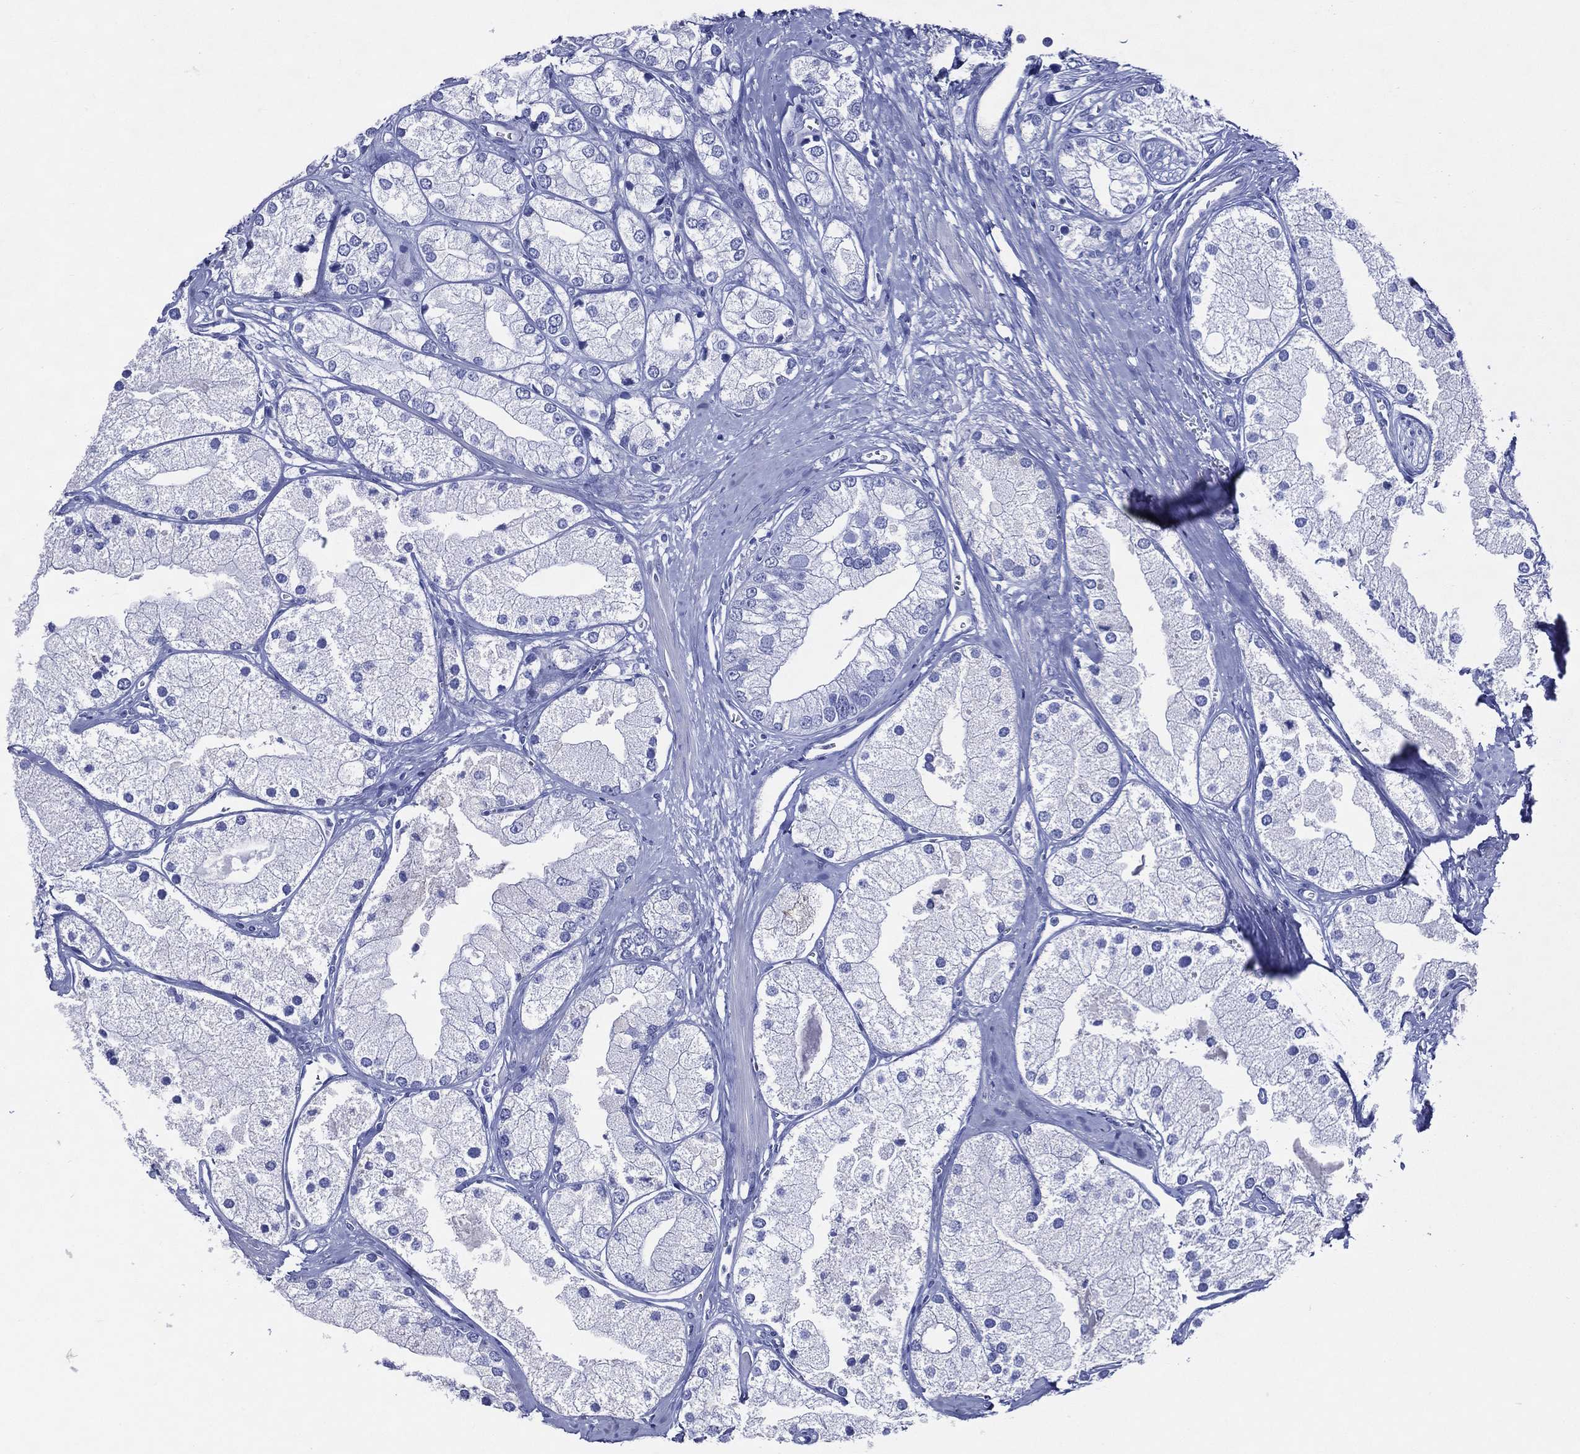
{"staining": {"intensity": "negative", "quantity": "none", "location": "none"}, "tissue": "prostate cancer", "cell_type": "Tumor cells", "image_type": "cancer", "snomed": [{"axis": "morphology", "description": "Adenocarcinoma, NOS"}, {"axis": "topography", "description": "Prostate and seminal vesicle, NOS"}, {"axis": "topography", "description": "Prostate"}], "caption": "Tumor cells are negative for brown protein staining in prostate cancer.", "gene": "ACE2", "patient": {"sex": "male", "age": 79}}